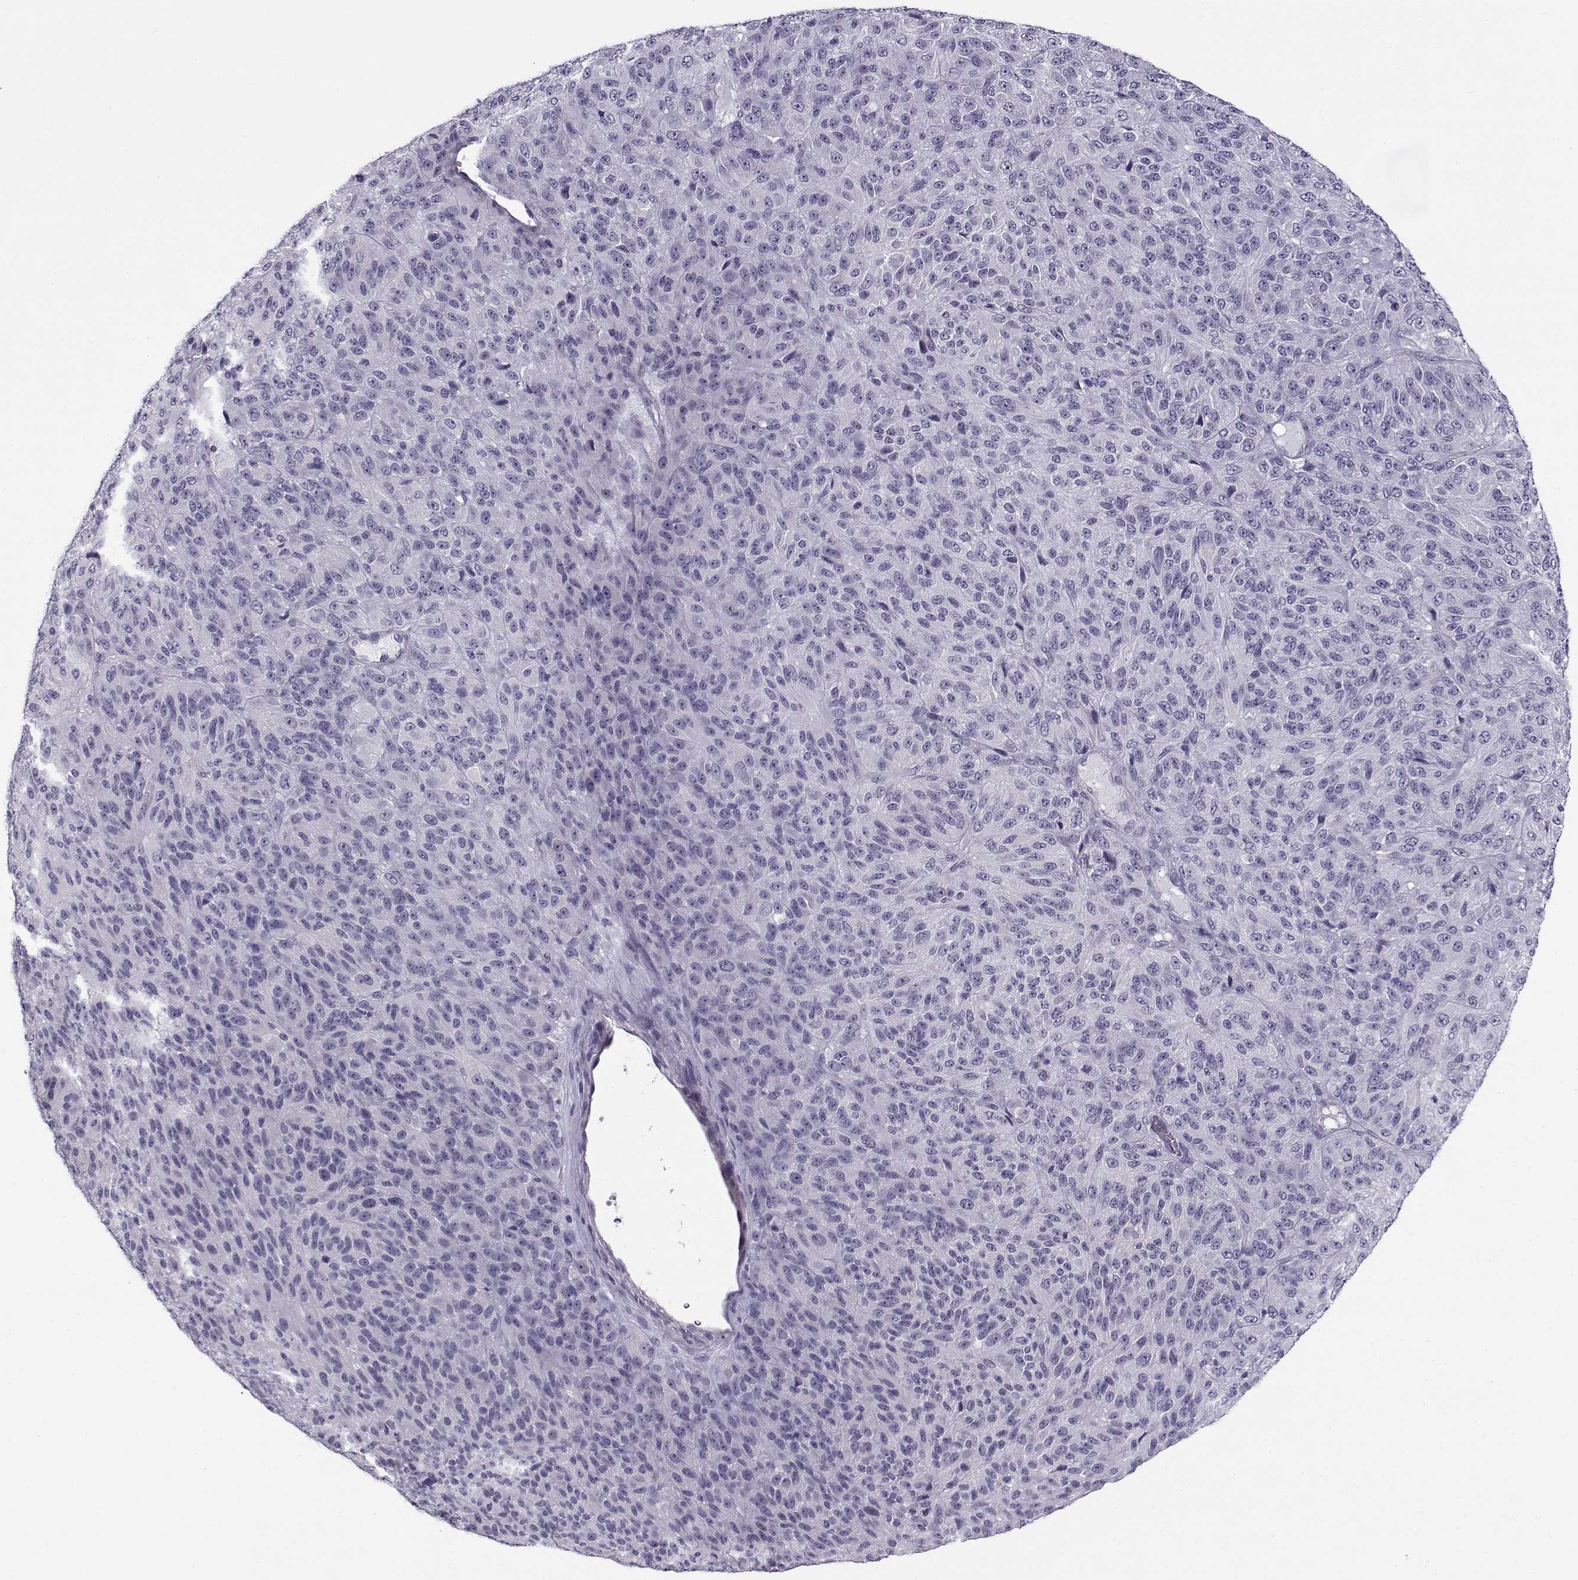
{"staining": {"intensity": "negative", "quantity": "none", "location": "none"}, "tissue": "melanoma", "cell_type": "Tumor cells", "image_type": "cancer", "snomed": [{"axis": "morphology", "description": "Malignant melanoma, Metastatic site"}, {"axis": "topography", "description": "Brain"}], "caption": "Immunohistochemistry image of neoplastic tissue: human melanoma stained with DAB (3,3'-diaminobenzidine) demonstrates no significant protein expression in tumor cells.", "gene": "TEX55", "patient": {"sex": "female", "age": 56}}